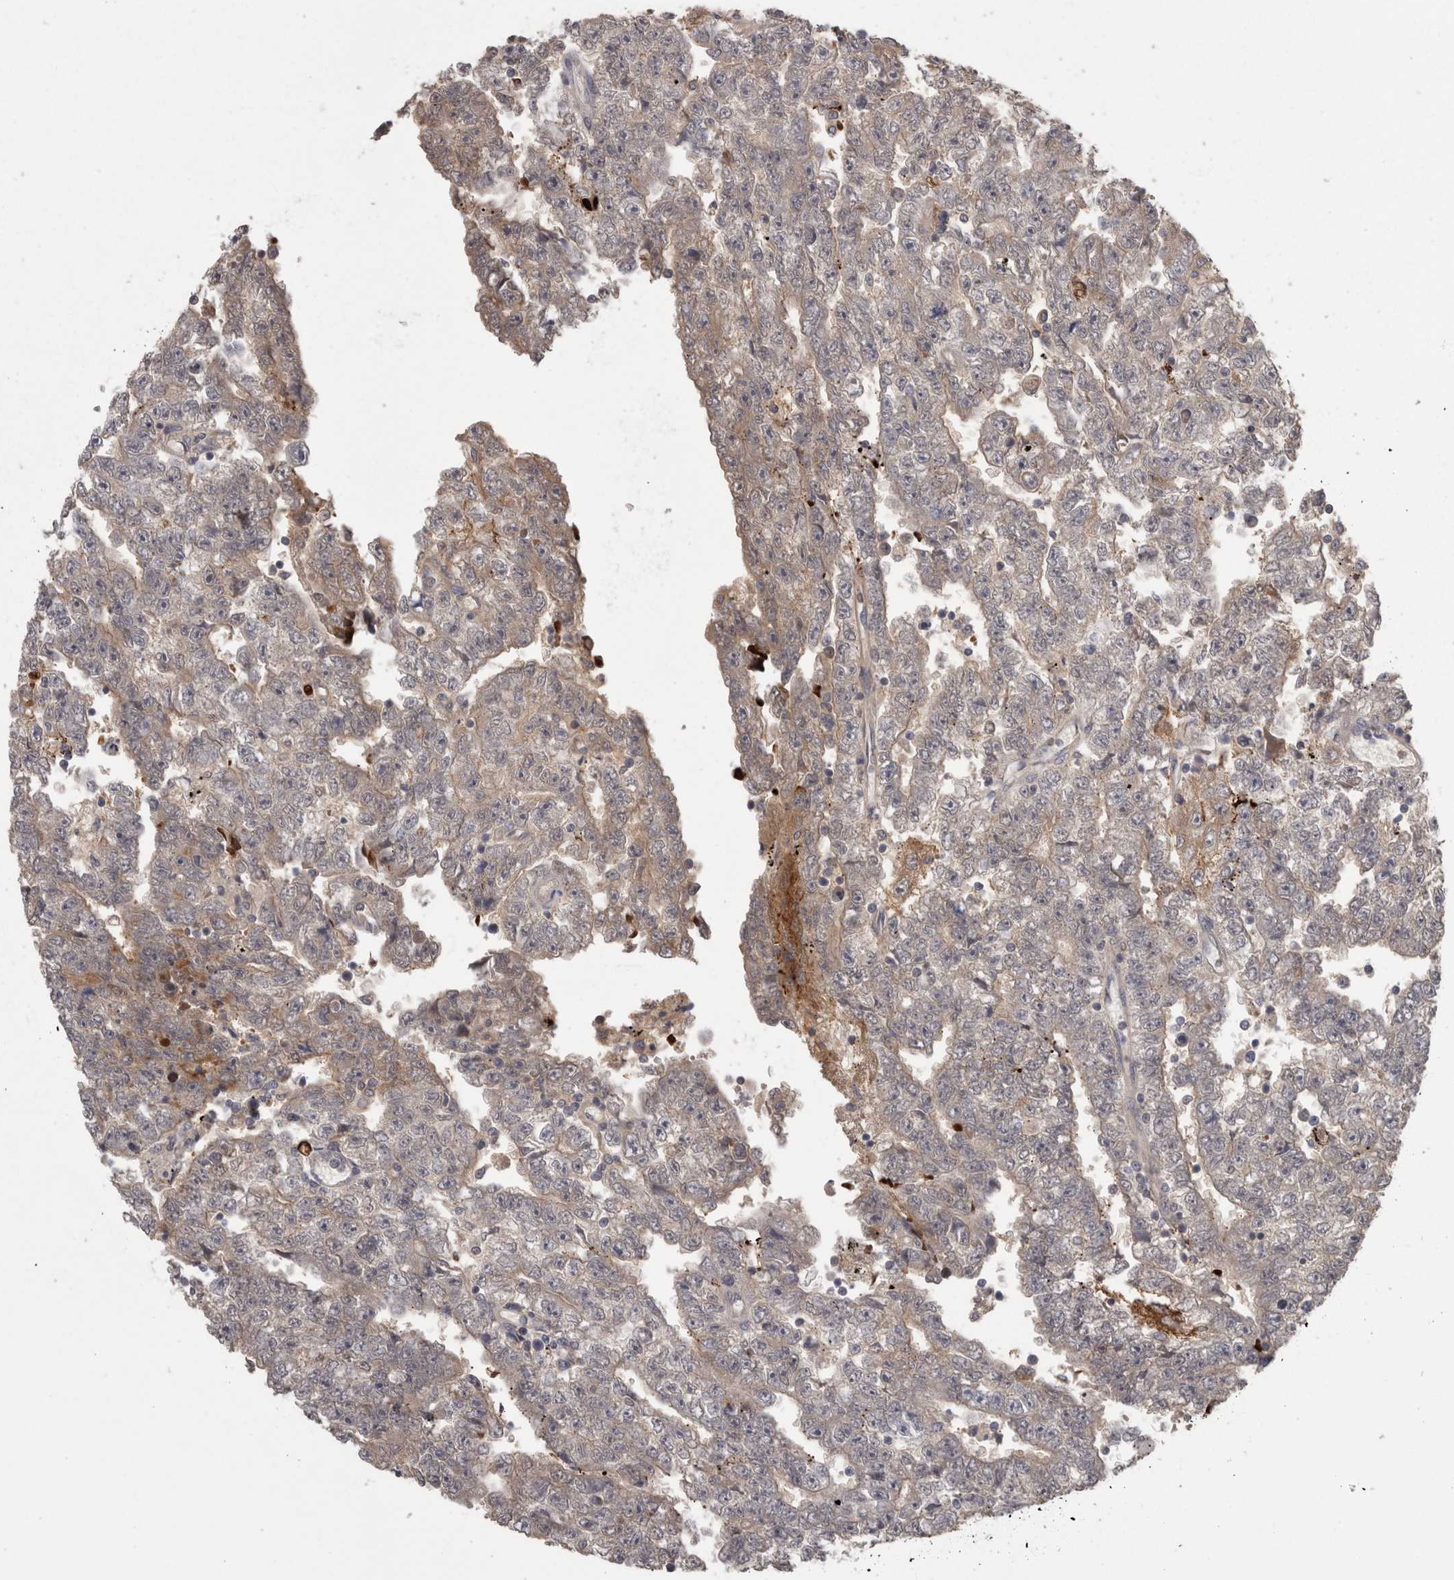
{"staining": {"intensity": "weak", "quantity": "<25%", "location": "cytoplasmic/membranous"}, "tissue": "testis cancer", "cell_type": "Tumor cells", "image_type": "cancer", "snomed": [{"axis": "morphology", "description": "Carcinoma, Embryonal, NOS"}, {"axis": "topography", "description": "Testis"}], "caption": "The micrograph shows no staining of tumor cells in embryonal carcinoma (testis).", "gene": "TCAP", "patient": {"sex": "male", "age": 25}}